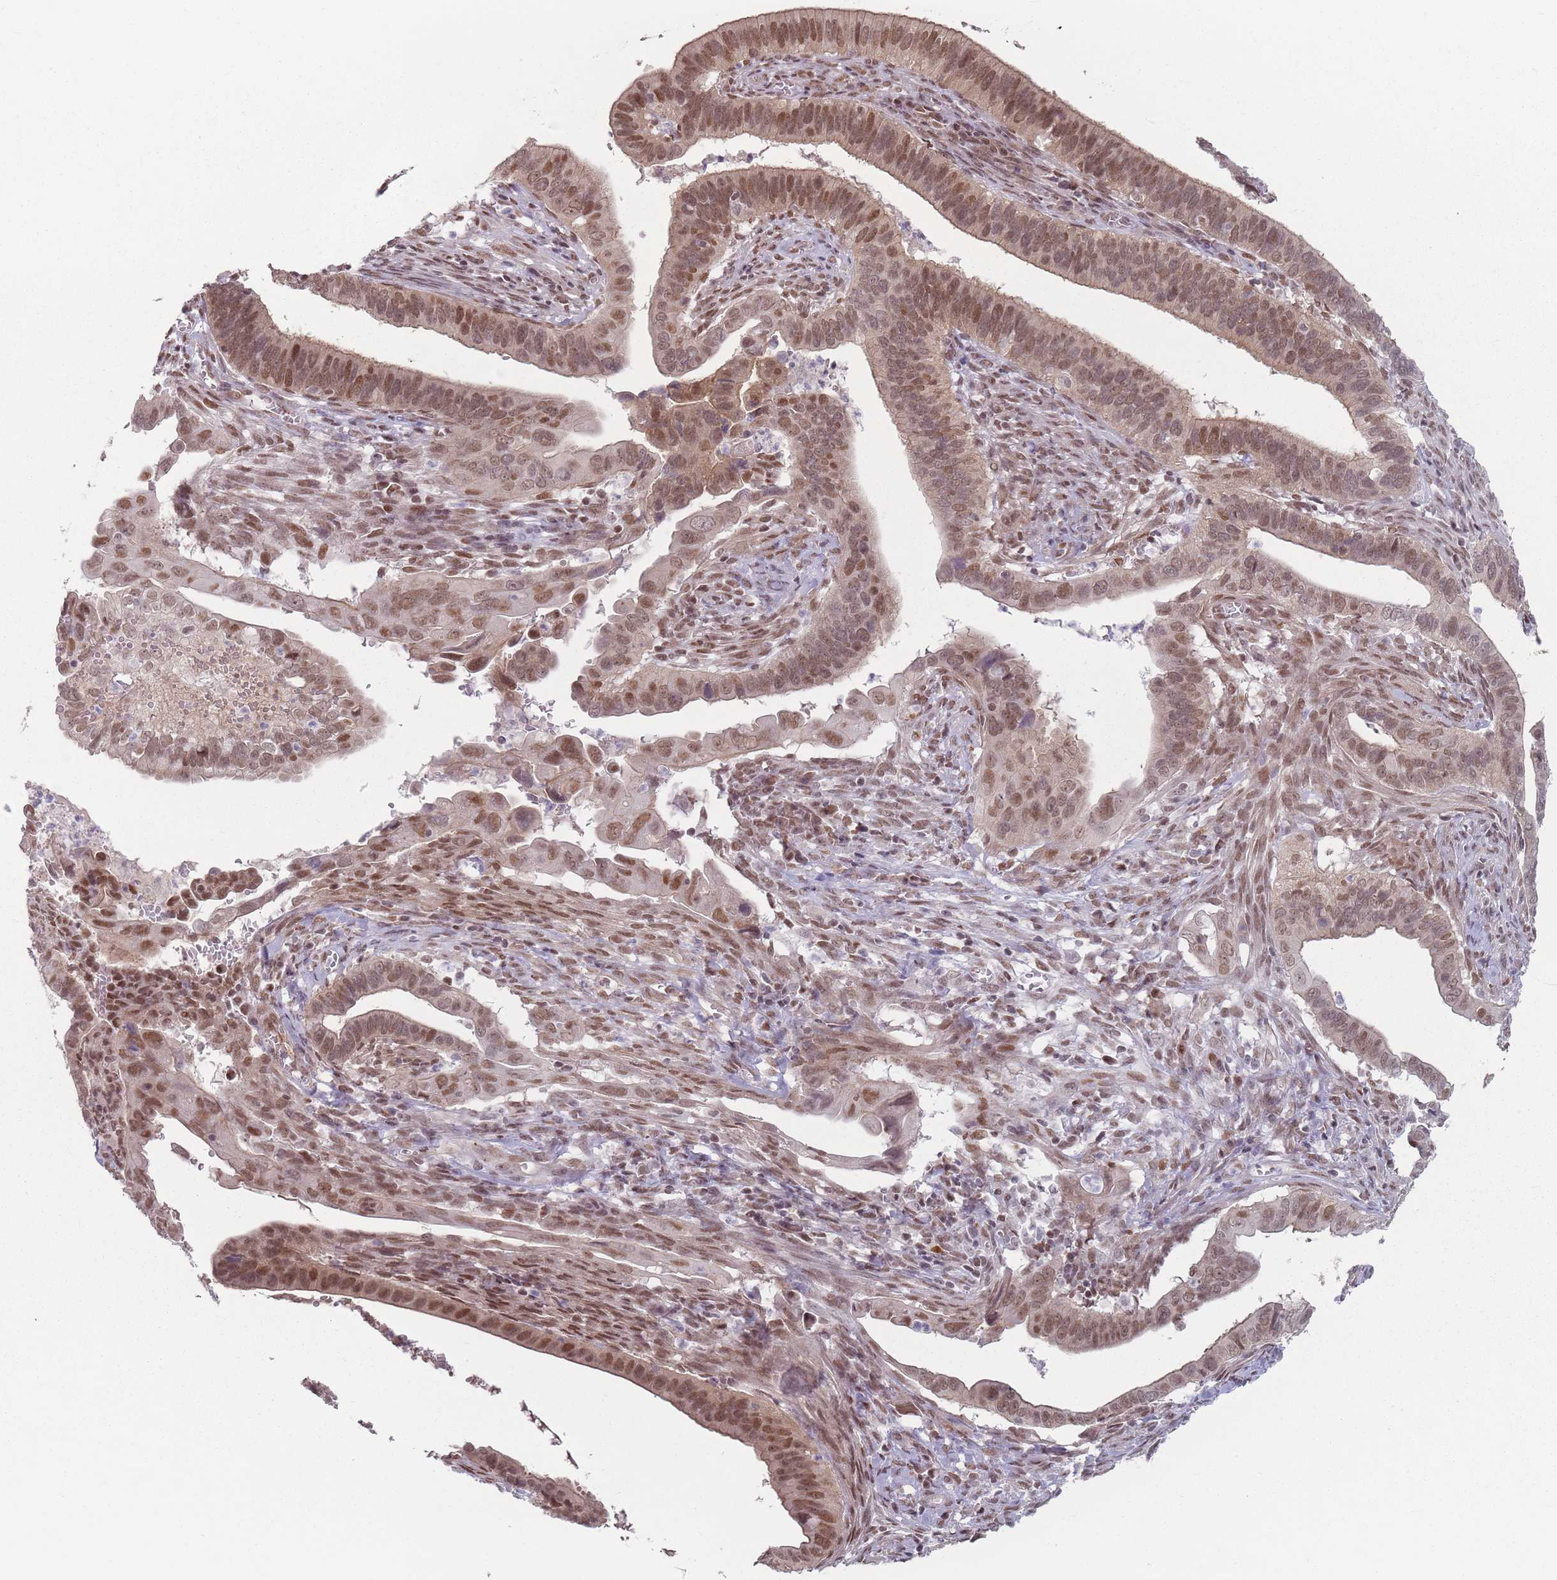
{"staining": {"intensity": "moderate", "quantity": ">75%", "location": "nuclear"}, "tissue": "cervical cancer", "cell_type": "Tumor cells", "image_type": "cancer", "snomed": [{"axis": "morphology", "description": "Adenocarcinoma, NOS"}, {"axis": "topography", "description": "Cervix"}], "caption": "Approximately >75% of tumor cells in cervical adenocarcinoma show moderate nuclear protein expression as visualized by brown immunohistochemical staining.", "gene": "SH3BGRL2", "patient": {"sex": "female", "age": 42}}